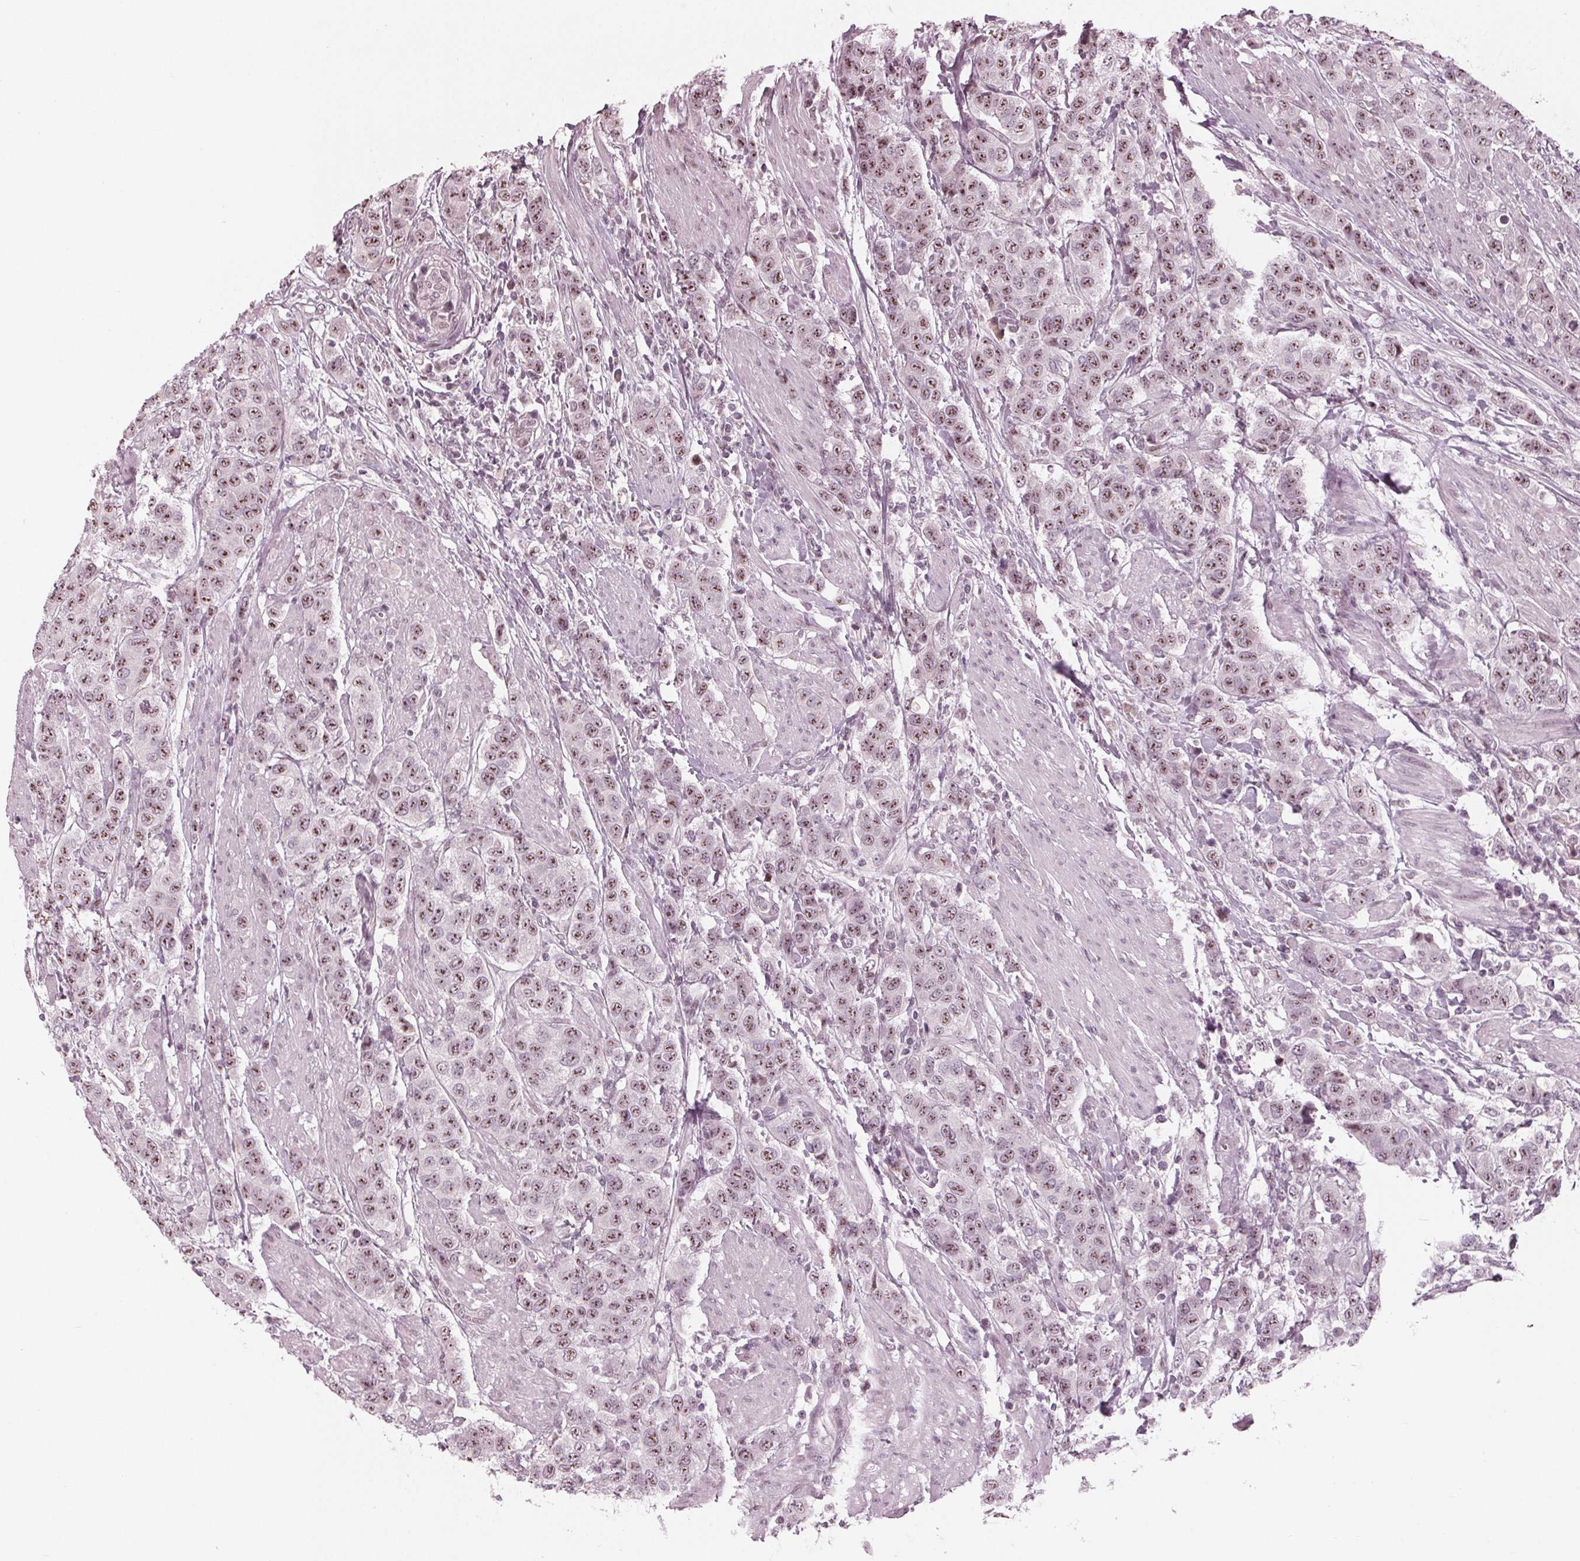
{"staining": {"intensity": "moderate", "quantity": ">75%", "location": "nuclear"}, "tissue": "urothelial cancer", "cell_type": "Tumor cells", "image_type": "cancer", "snomed": [{"axis": "morphology", "description": "Urothelial carcinoma, High grade"}, {"axis": "topography", "description": "Urinary bladder"}], "caption": "The image displays staining of high-grade urothelial carcinoma, revealing moderate nuclear protein expression (brown color) within tumor cells.", "gene": "ADPRHL1", "patient": {"sex": "female", "age": 58}}